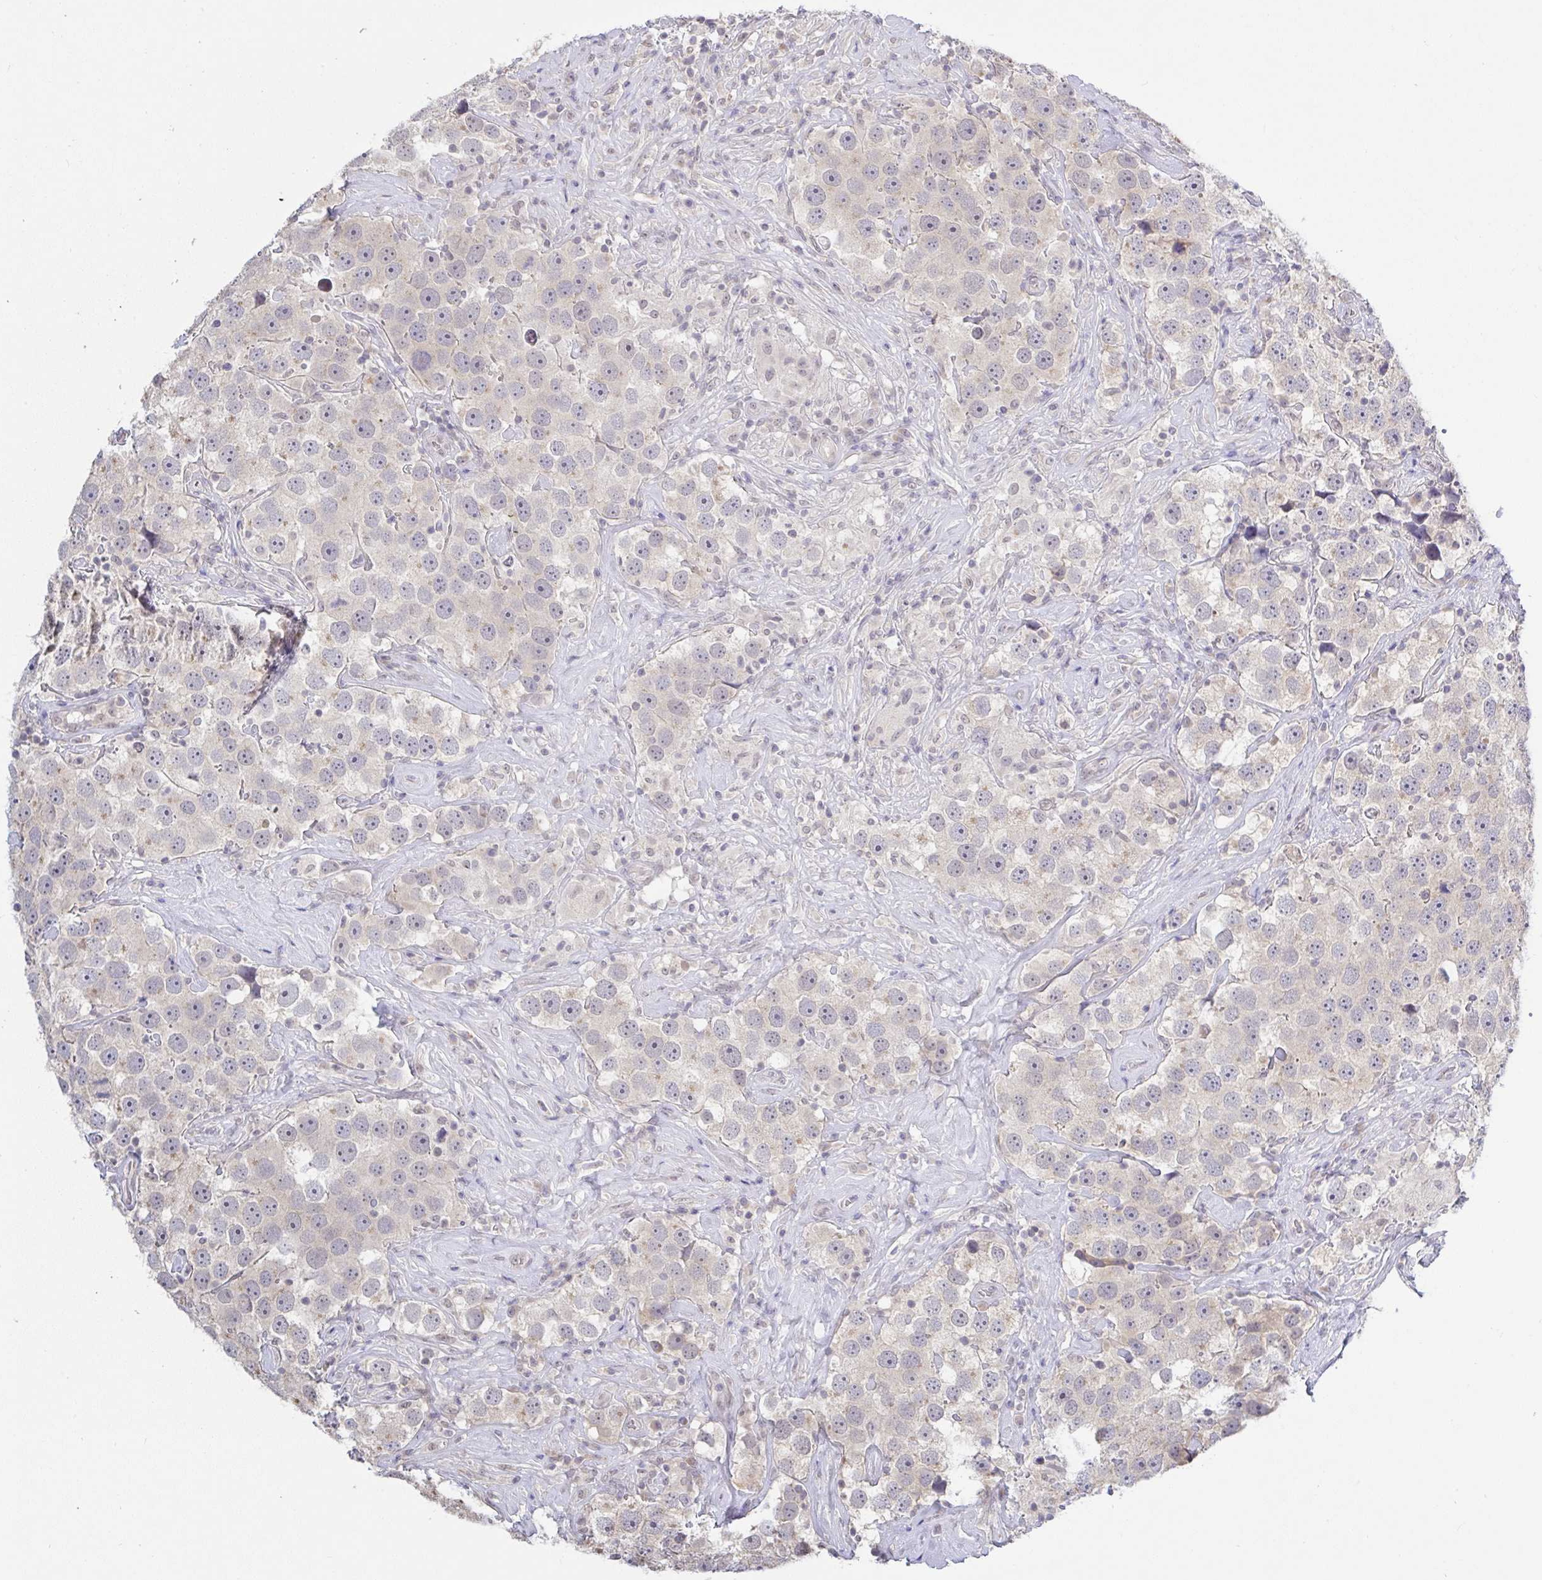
{"staining": {"intensity": "negative", "quantity": "none", "location": "none"}, "tissue": "testis cancer", "cell_type": "Tumor cells", "image_type": "cancer", "snomed": [{"axis": "morphology", "description": "Seminoma, NOS"}, {"axis": "topography", "description": "Testis"}], "caption": "Tumor cells show no significant protein staining in testis seminoma. (Brightfield microscopy of DAB immunohistochemistry (IHC) at high magnification).", "gene": "HYPK", "patient": {"sex": "male", "age": 49}}